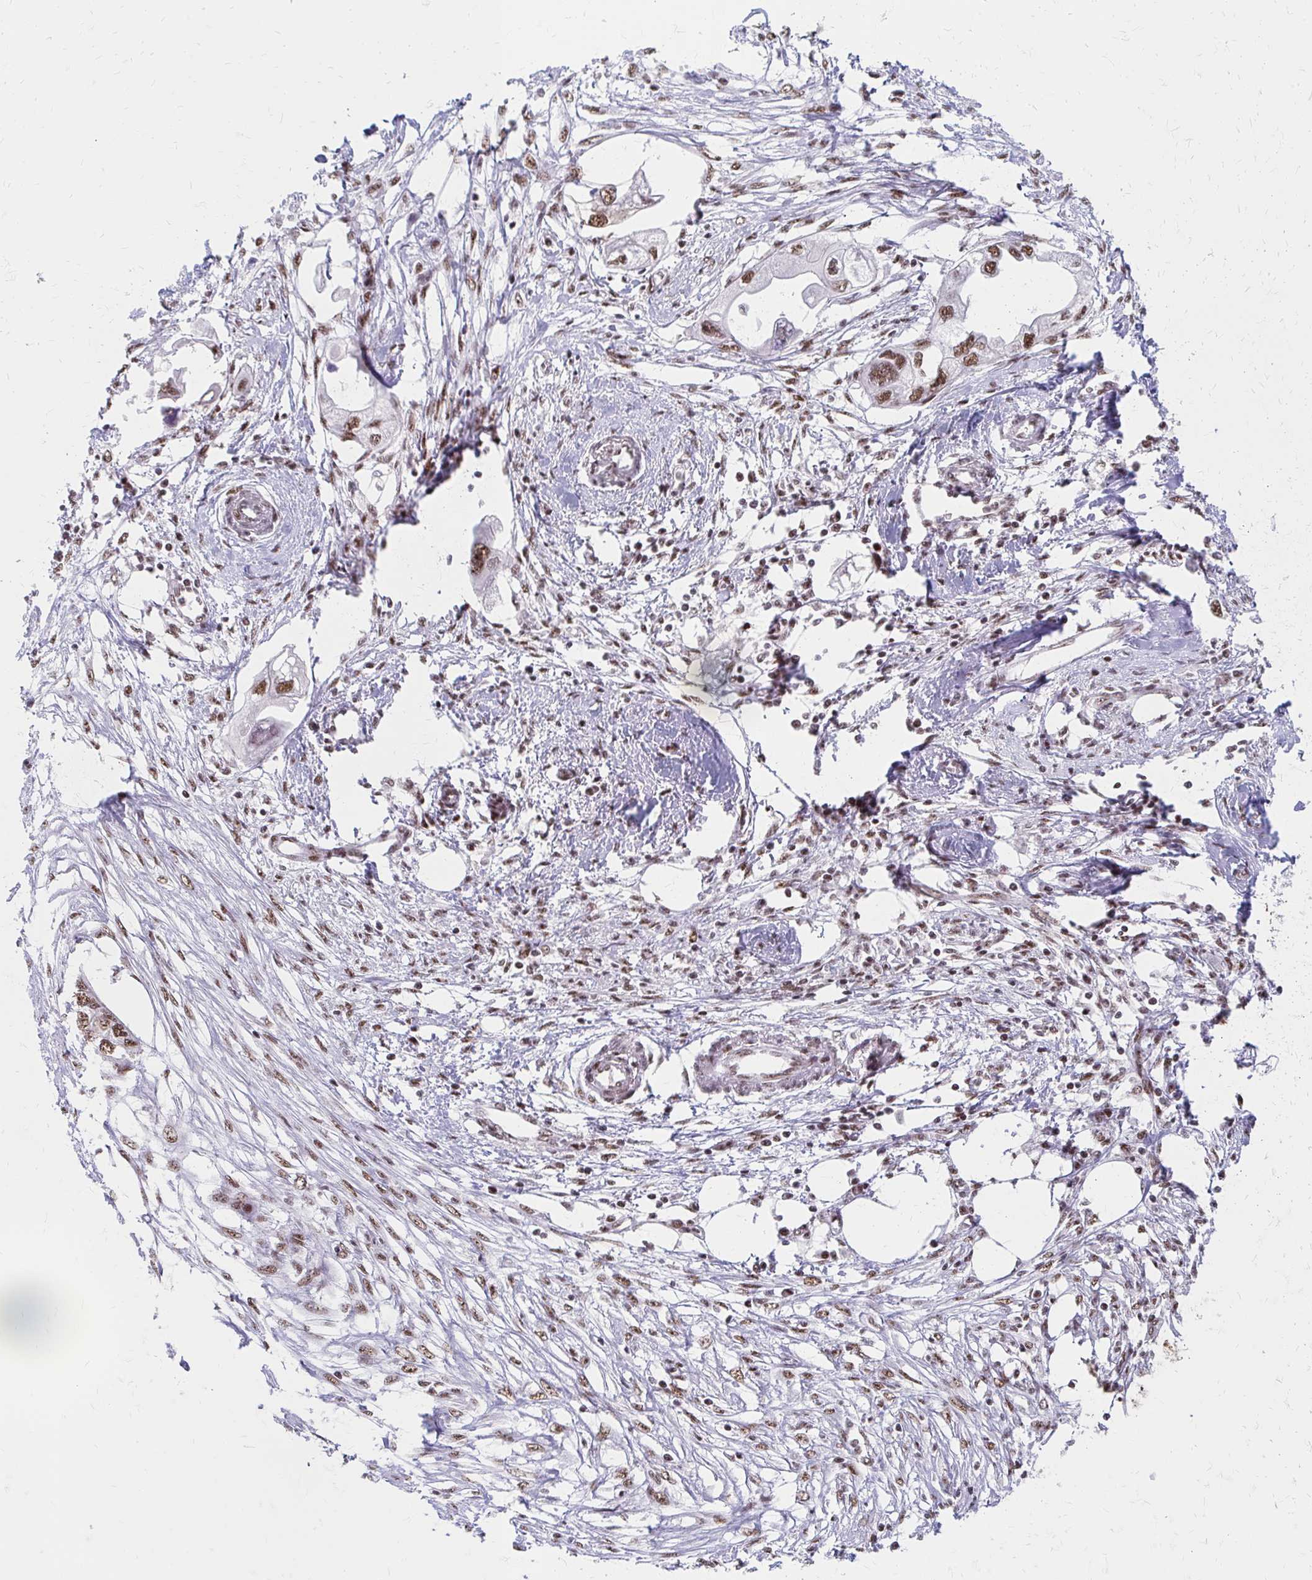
{"staining": {"intensity": "moderate", "quantity": ">75%", "location": "nuclear"}, "tissue": "endometrial cancer", "cell_type": "Tumor cells", "image_type": "cancer", "snomed": [{"axis": "morphology", "description": "Adenocarcinoma, NOS"}, {"axis": "morphology", "description": "Adenocarcinoma, metastatic, NOS"}, {"axis": "topography", "description": "Adipose tissue"}, {"axis": "topography", "description": "Endometrium"}], "caption": "A micrograph showing moderate nuclear positivity in about >75% of tumor cells in metastatic adenocarcinoma (endometrial), as visualized by brown immunohistochemical staining.", "gene": "CNKSR3", "patient": {"sex": "female", "age": 67}}